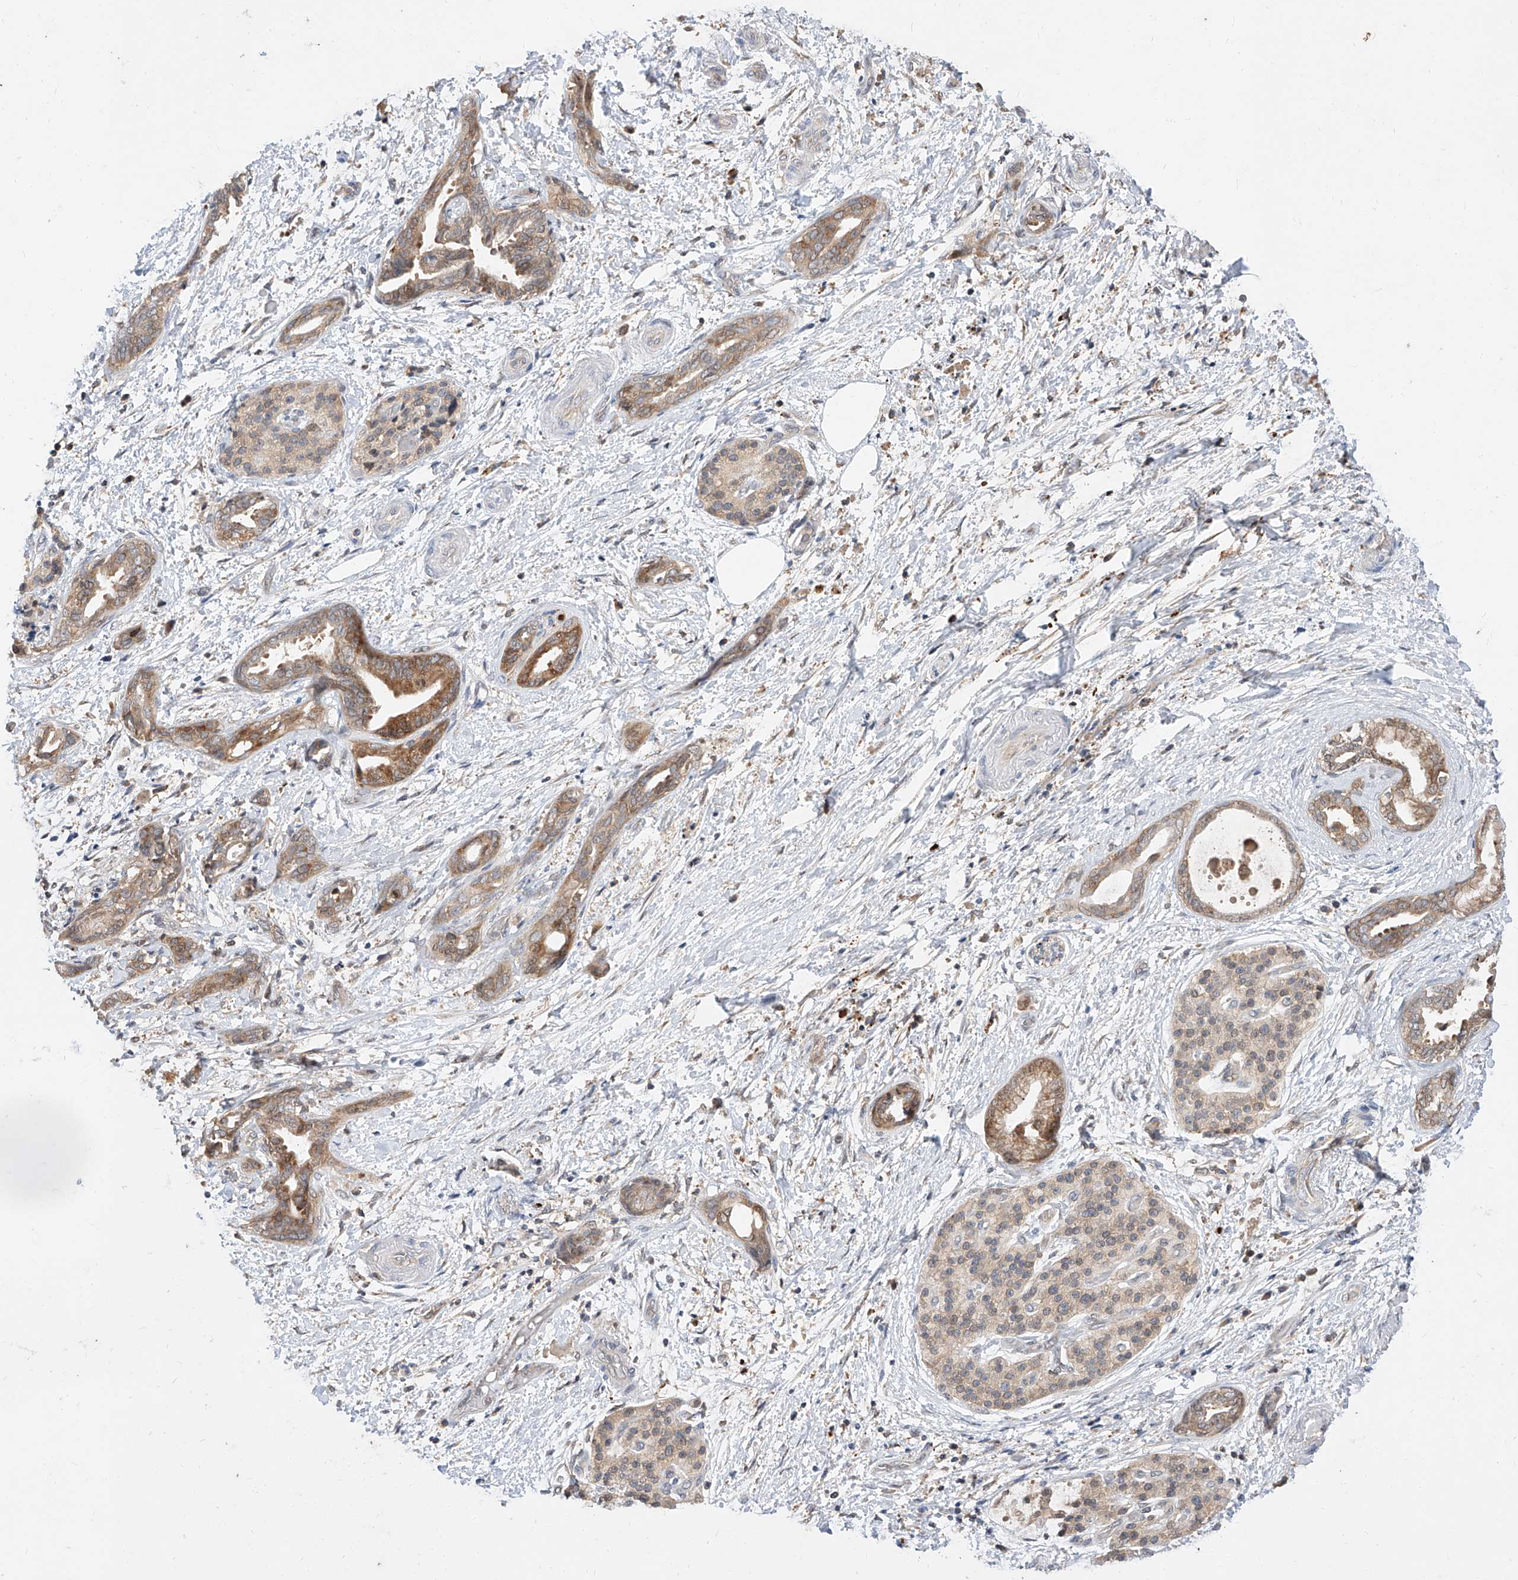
{"staining": {"intensity": "moderate", "quantity": ">75%", "location": "cytoplasmic/membranous"}, "tissue": "pancreatic cancer", "cell_type": "Tumor cells", "image_type": "cancer", "snomed": [{"axis": "morphology", "description": "Normal tissue, NOS"}, {"axis": "morphology", "description": "Adenocarcinoma, NOS"}, {"axis": "topography", "description": "Pancreas"}, {"axis": "topography", "description": "Peripheral nerve tissue"}], "caption": "High-magnification brightfield microscopy of adenocarcinoma (pancreatic) stained with DAB (3,3'-diaminobenzidine) (brown) and counterstained with hematoxylin (blue). tumor cells exhibit moderate cytoplasmic/membranous positivity is present in about>75% of cells. The protein is shown in brown color, while the nuclei are stained blue.", "gene": "DIRAS3", "patient": {"sex": "female", "age": 63}}